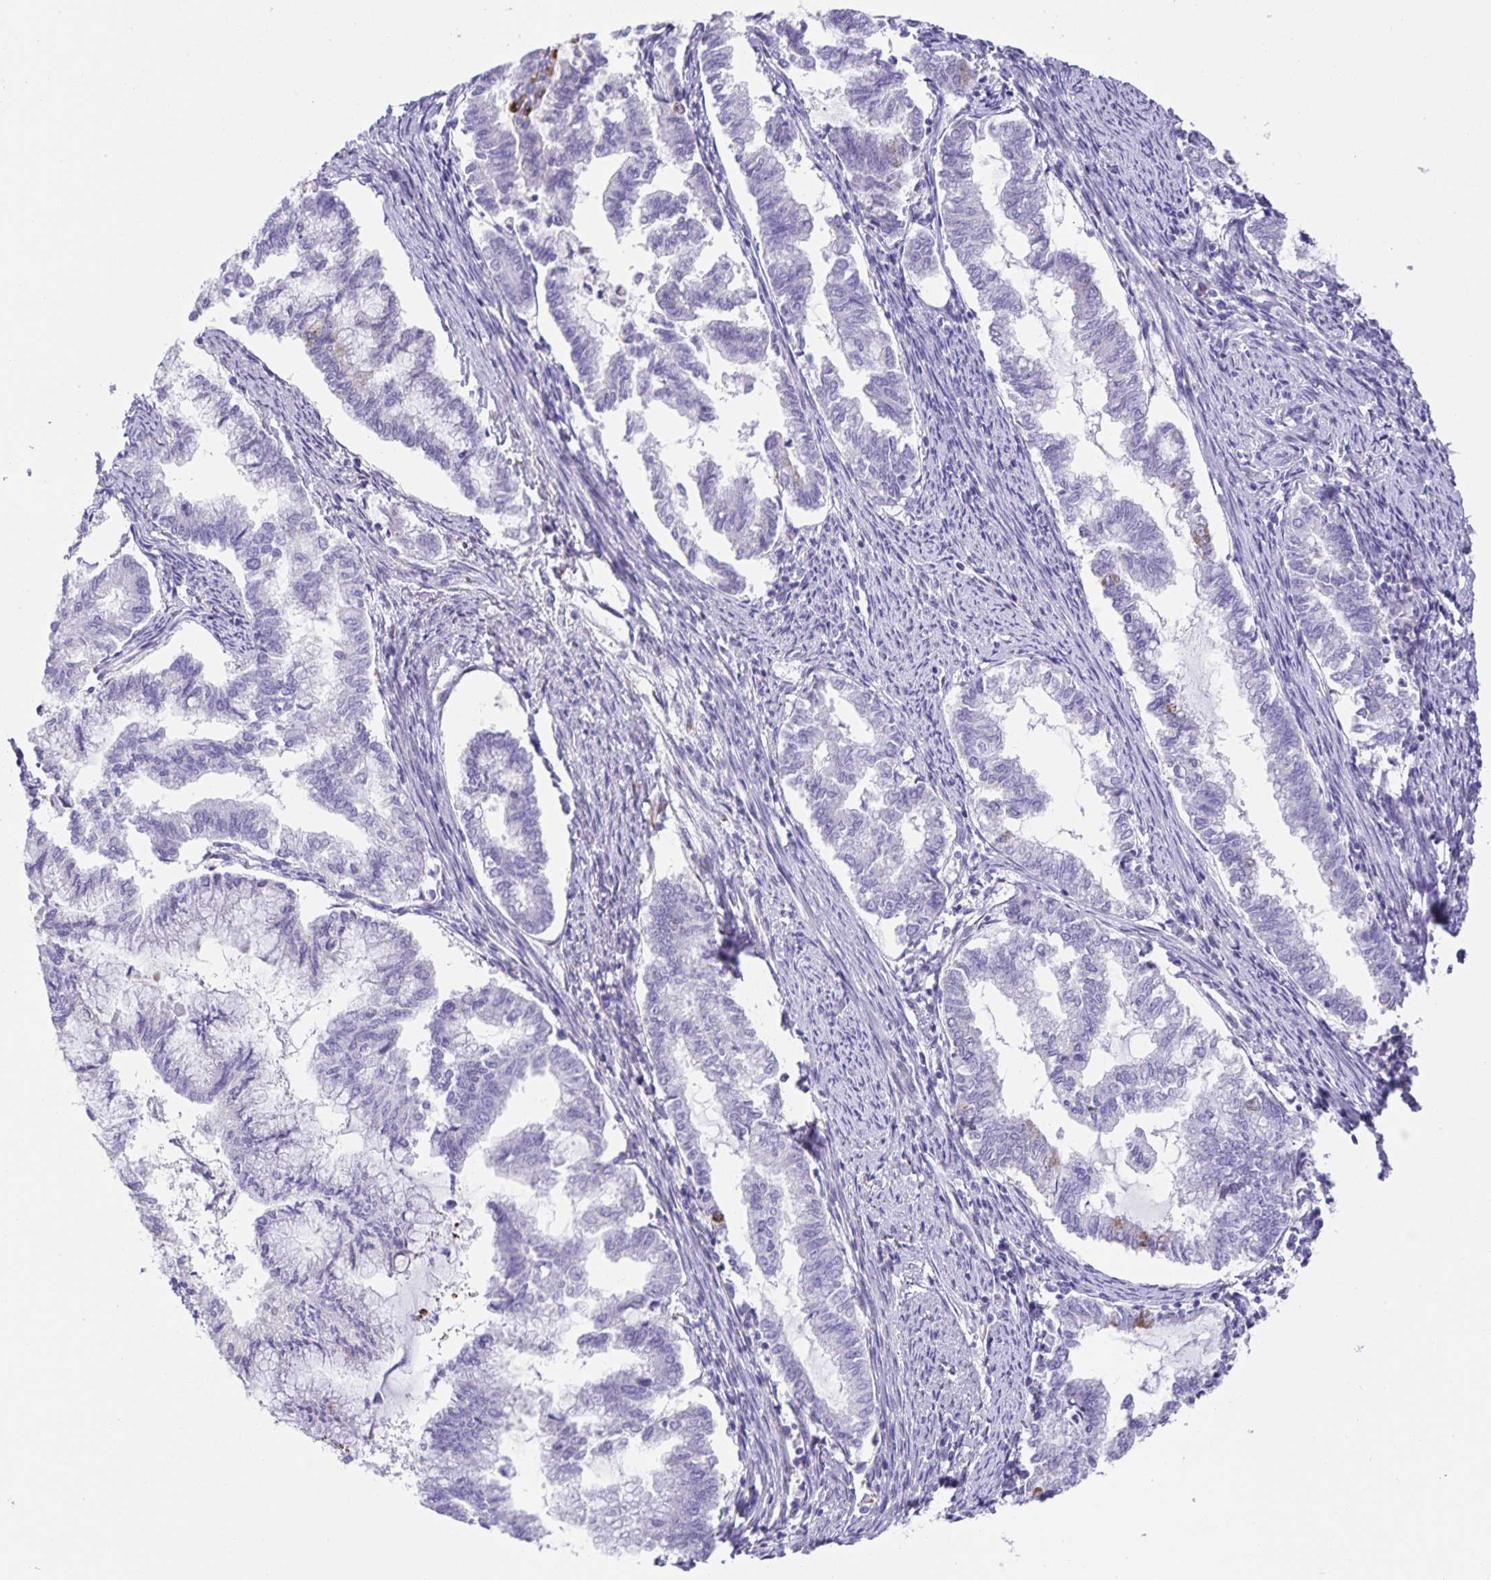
{"staining": {"intensity": "negative", "quantity": "none", "location": "none"}, "tissue": "endometrial cancer", "cell_type": "Tumor cells", "image_type": "cancer", "snomed": [{"axis": "morphology", "description": "Adenocarcinoma, NOS"}, {"axis": "topography", "description": "Endometrium"}], "caption": "Endometrial cancer was stained to show a protein in brown. There is no significant staining in tumor cells.", "gene": "PRR36", "patient": {"sex": "female", "age": 79}}